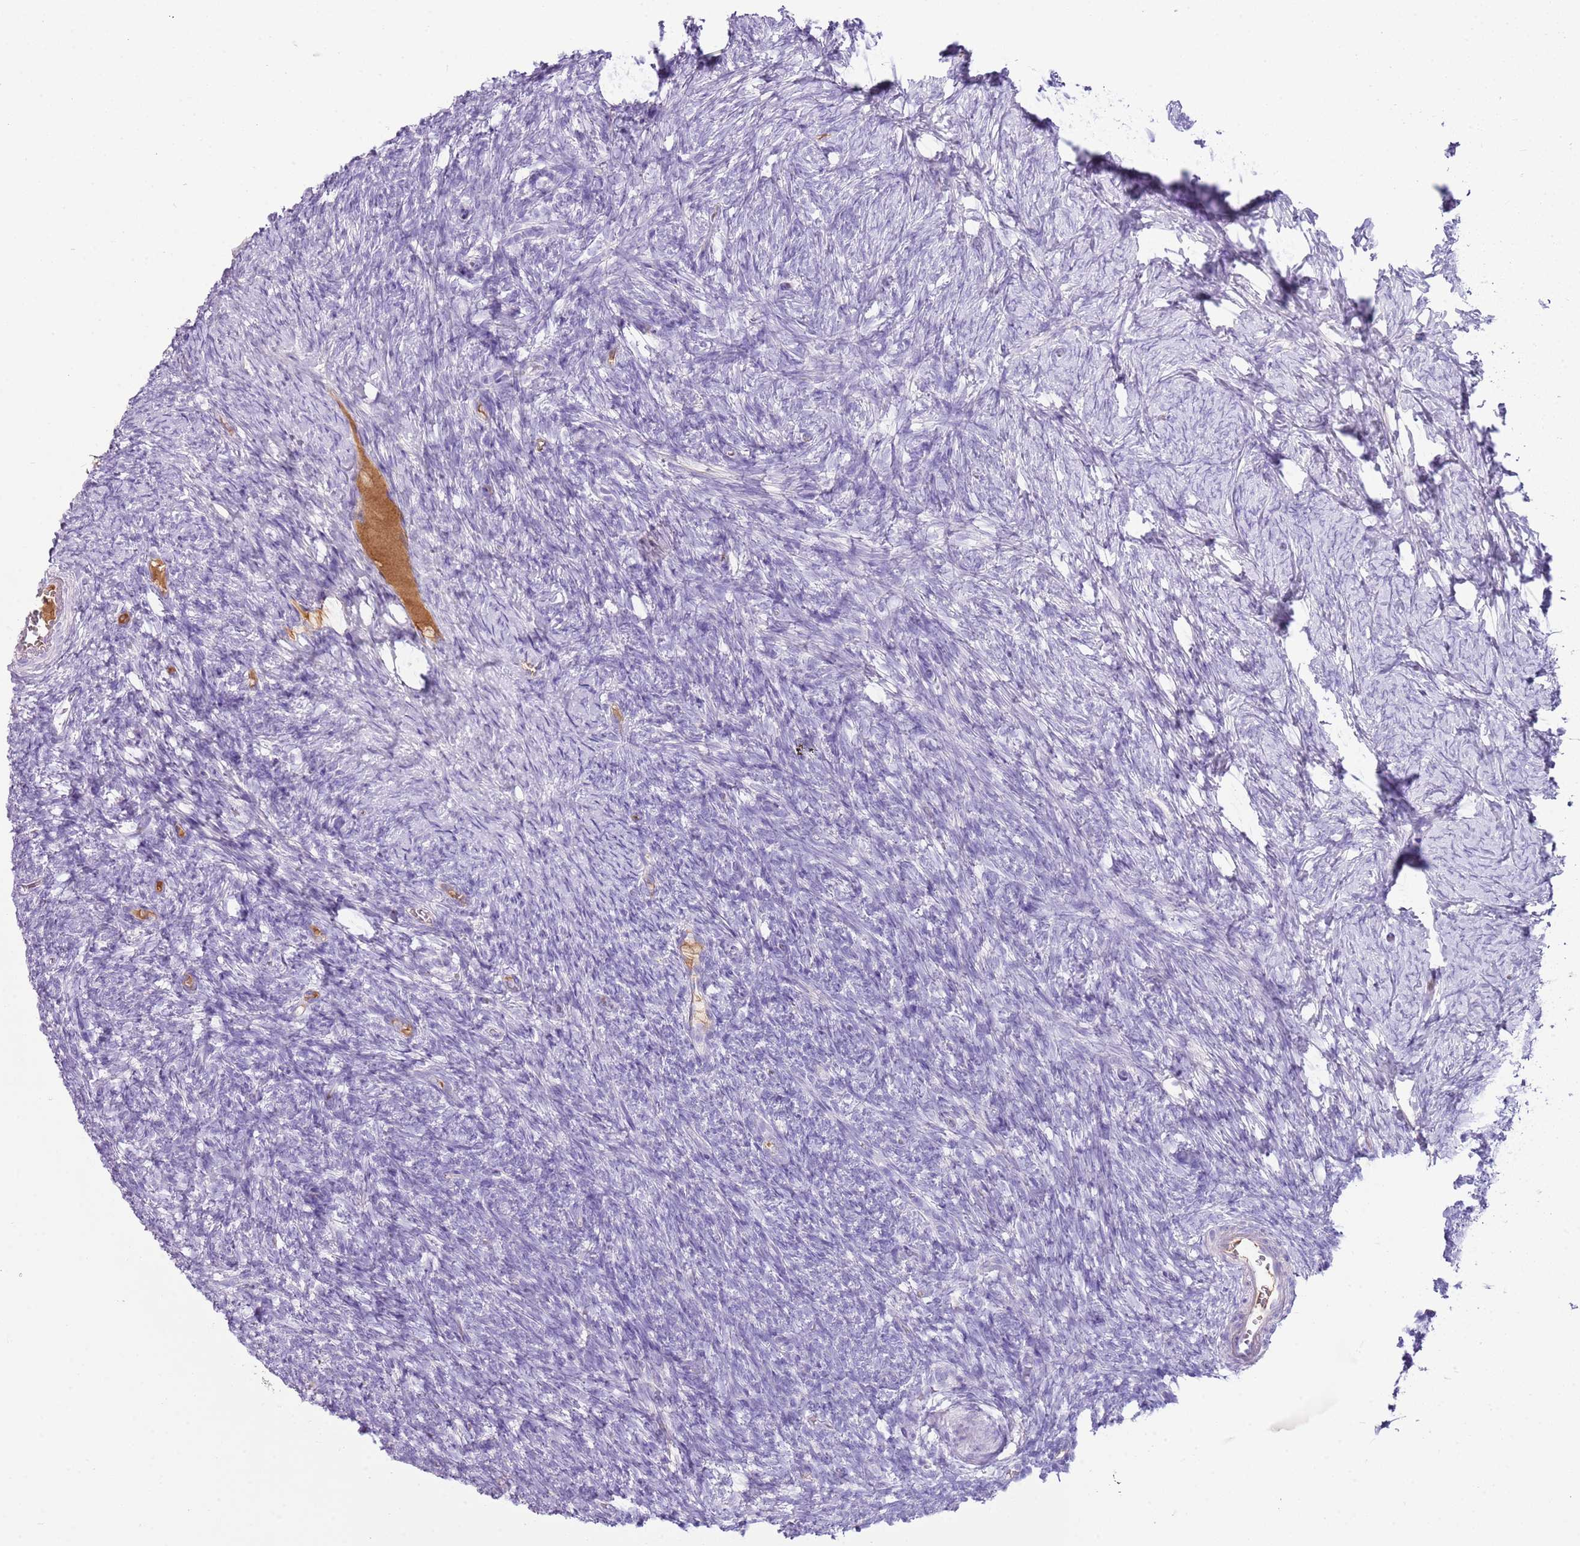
{"staining": {"intensity": "negative", "quantity": "none", "location": "none"}, "tissue": "ovary", "cell_type": "Ovarian stroma cells", "image_type": "normal", "snomed": [{"axis": "morphology", "description": "Normal tissue, NOS"}, {"axis": "topography", "description": "Ovary"}], "caption": "This is an immunohistochemistry image of normal ovary. There is no staining in ovarian stroma cells.", "gene": "IGKV3", "patient": {"sex": "female", "age": 39}}